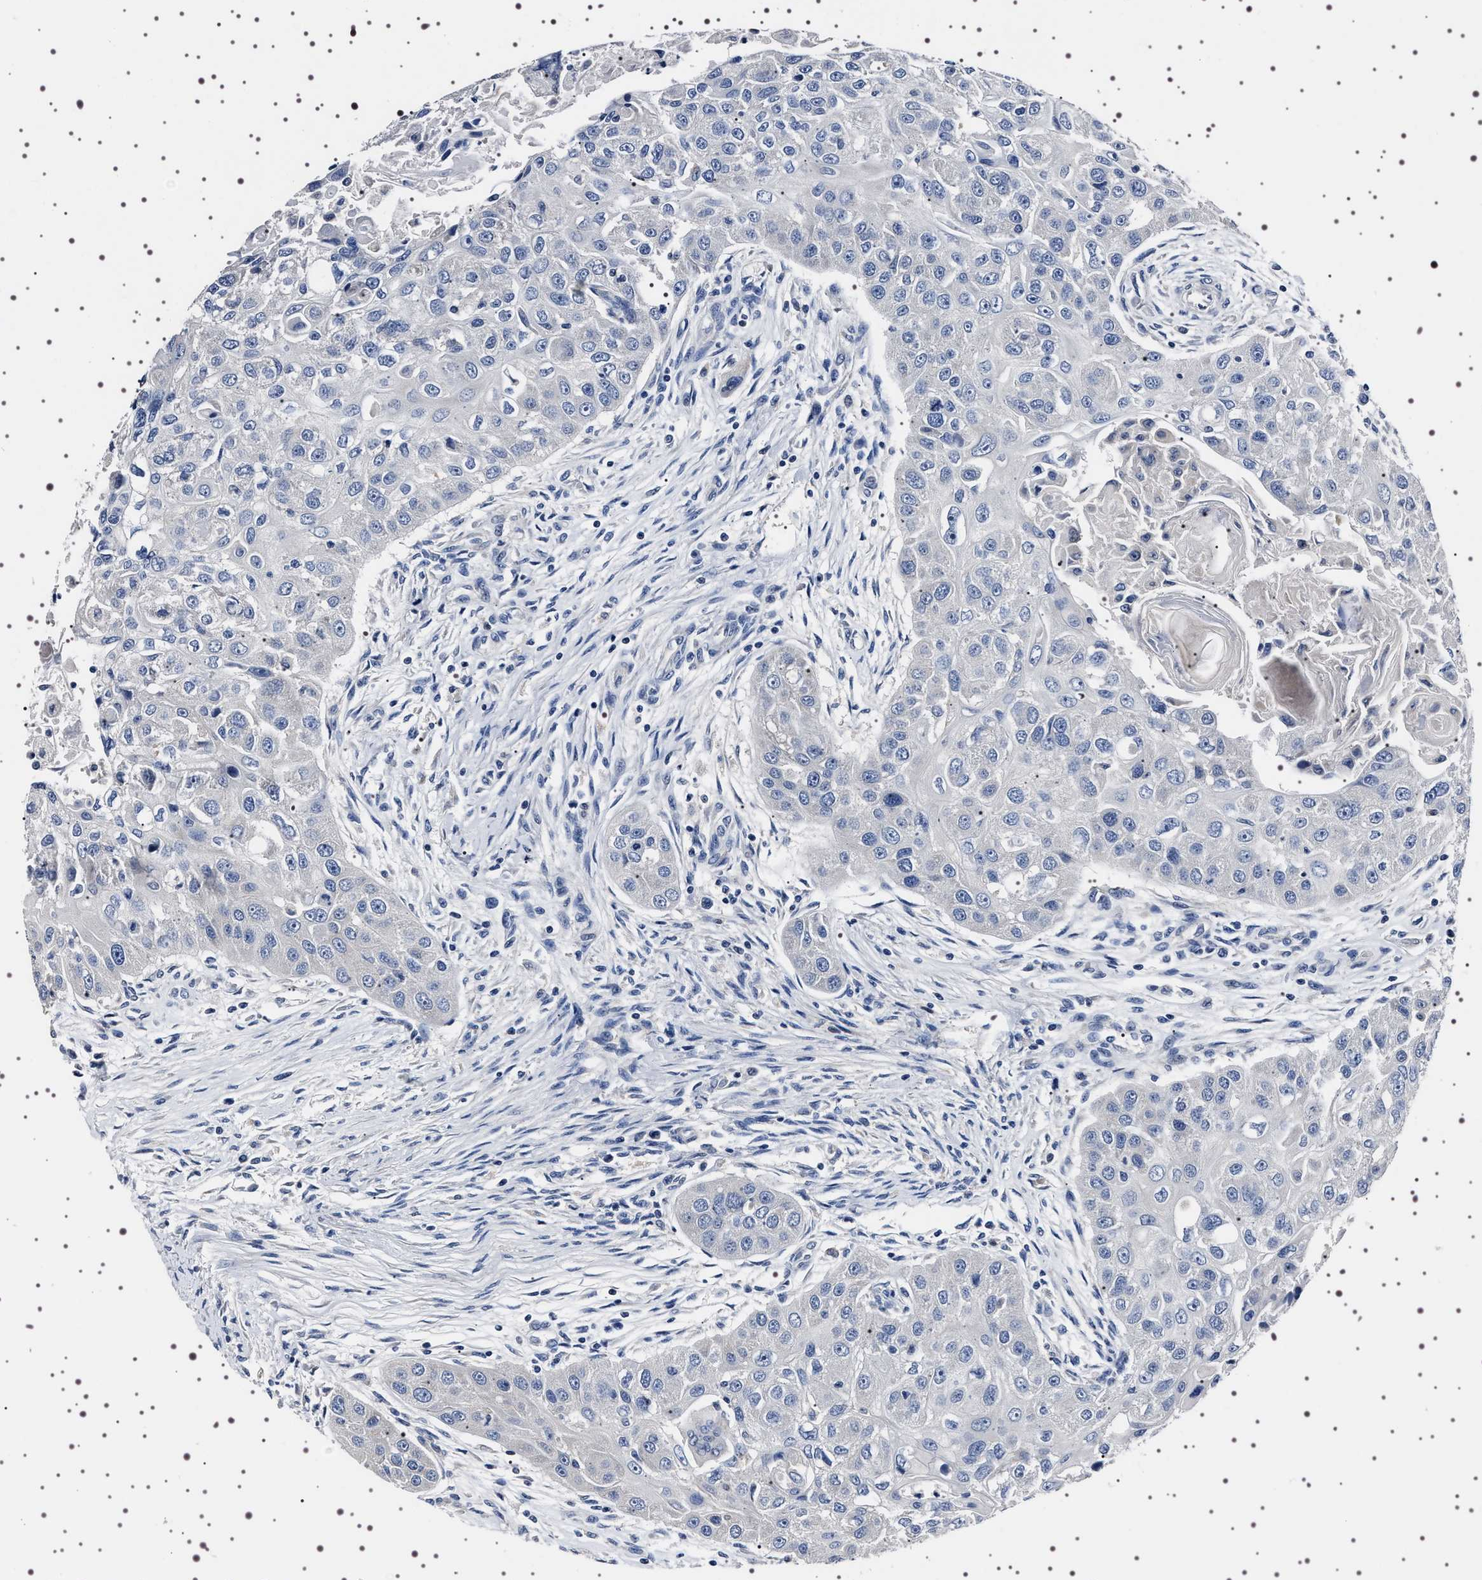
{"staining": {"intensity": "negative", "quantity": "none", "location": "none"}, "tissue": "head and neck cancer", "cell_type": "Tumor cells", "image_type": "cancer", "snomed": [{"axis": "morphology", "description": "Normal tissue, NOS"}, {"axis": "morphology", "description": "Squamous cell carcinoma, NOS"}, {"axis": "topography", "description": "Skeletal muscle"}, {"axis": "topography", "description": "Head-Neck"}], "caption": "Micrograph shows no protein expression in tumor cells of head and neck squamous cell carcinoma tissue.", "gene": "TARBP1", "patient": {"sex": "male", "age": 51}}